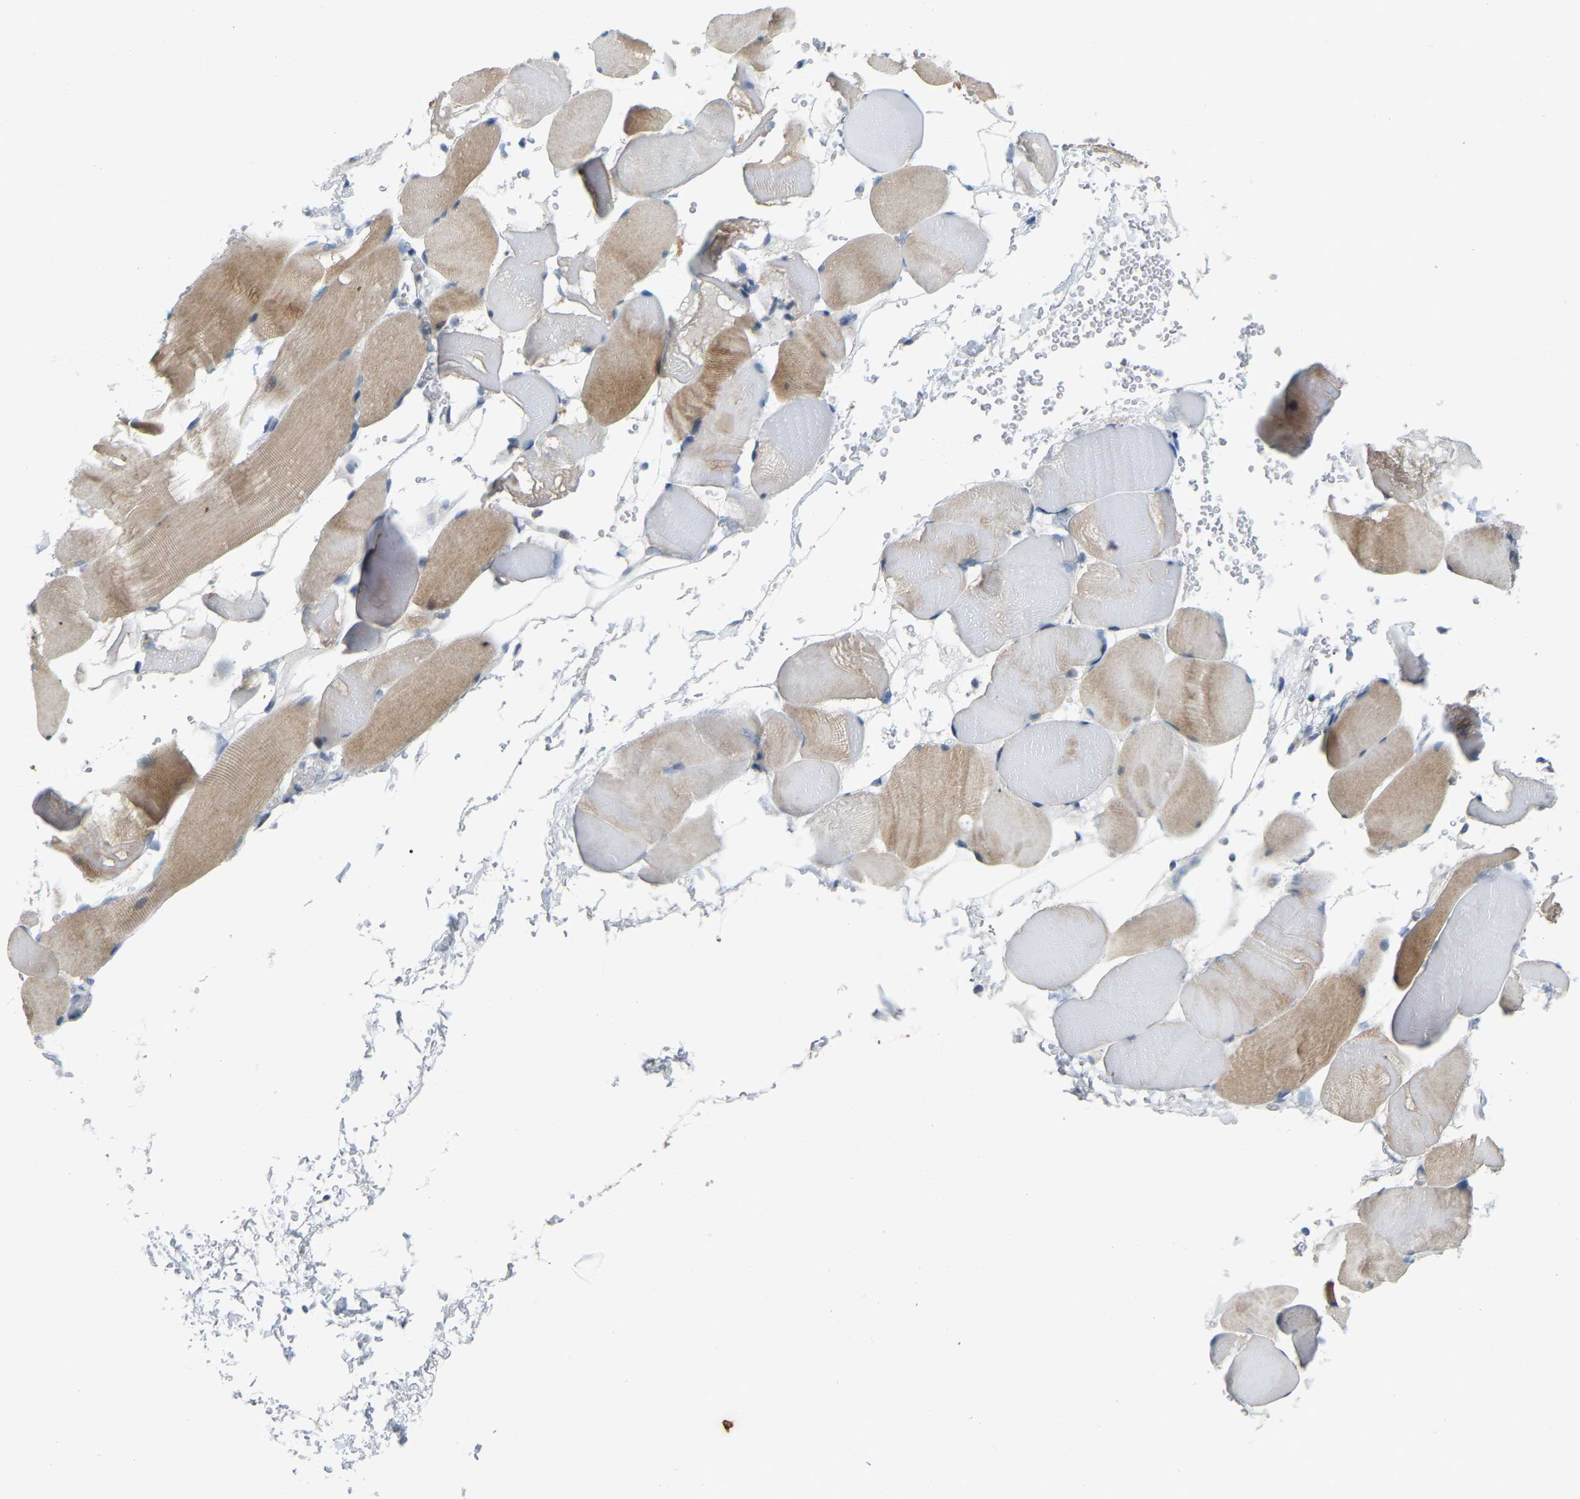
{"staining": {"intensity": "moderate", "quantity": "25%-75%", "location": "cytoplasmic/membranous"}, "tissue": "skeletal muscle", "cell_type": "Myocytes", "image_type": "normal", "snomed": [{"axis": "morphology", "description": "Normal tissue, NOS"}, {"axis": "topography", "description": "Skeletal muscle"}], "caption": "This image exhibits IHC staining of unremarkable skeletal muscle, with medium moderate cytoplasmic/membranous positivity in about 25%-75% of myocytes.", "gene": "ENSG00000283765", "patient": {"sex": "male", "age": 62}}